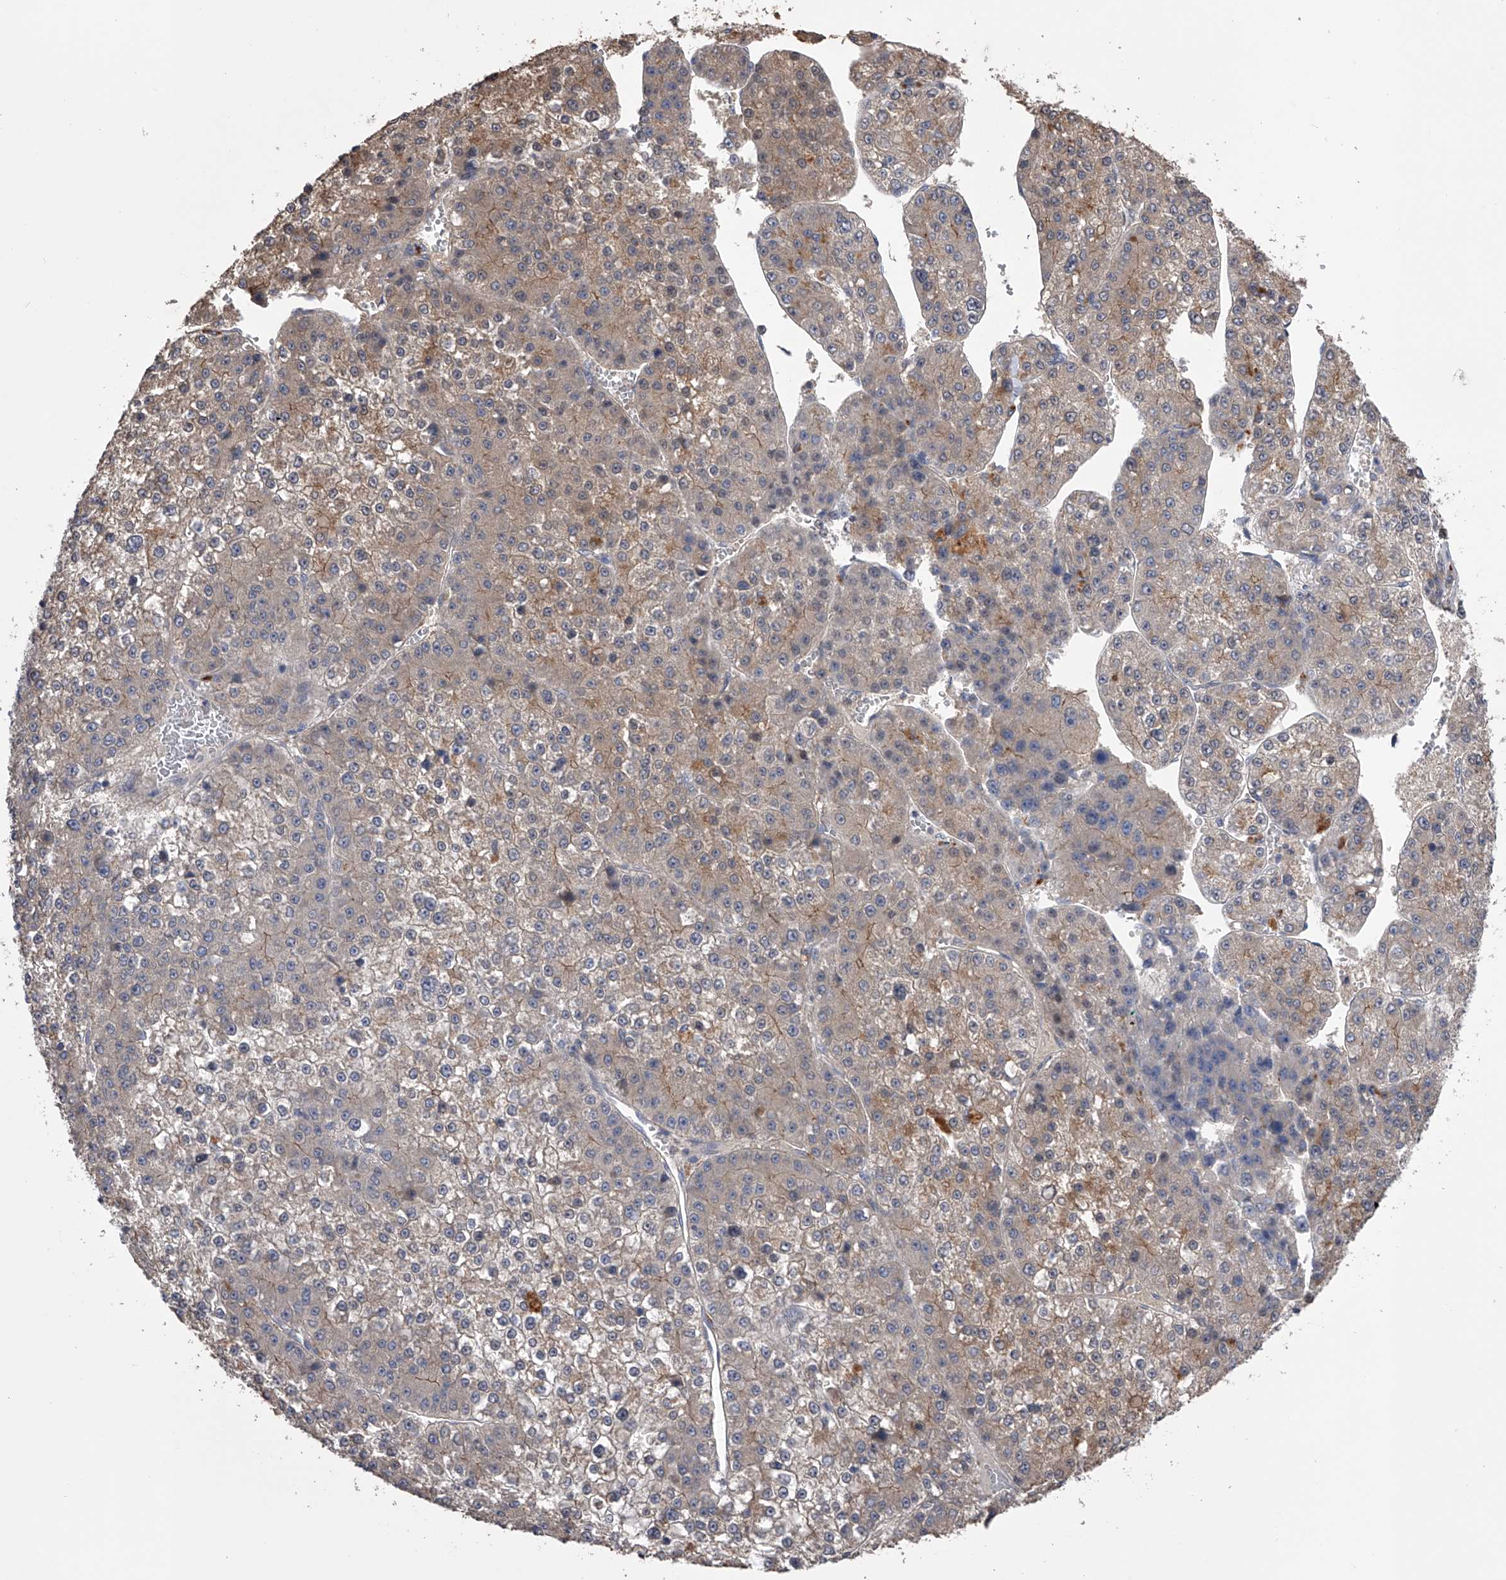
{"staining": {"intensity": "weak", "quantity": ">75%", "location": "cytoplasmic/membranous"}, "tissue": "liver cancer", "cell_type": "Tumor cells", "image_type": "cancer", "snomed": [{"axis": "morphology", "description": "Carcinoma, Hepatocellular, NOS"}, {"axis": "topography", "description": "Liver"}], "caption": "There is low levels of weak cytoplasmic/membranous staining in tumor cells of liver cancer (hepatocellular carcinoma), as demonstrated by immunohistochemical staining (brown color).", "gene": "ZNF343", "patient": {"sex": "female", "age": 73}}